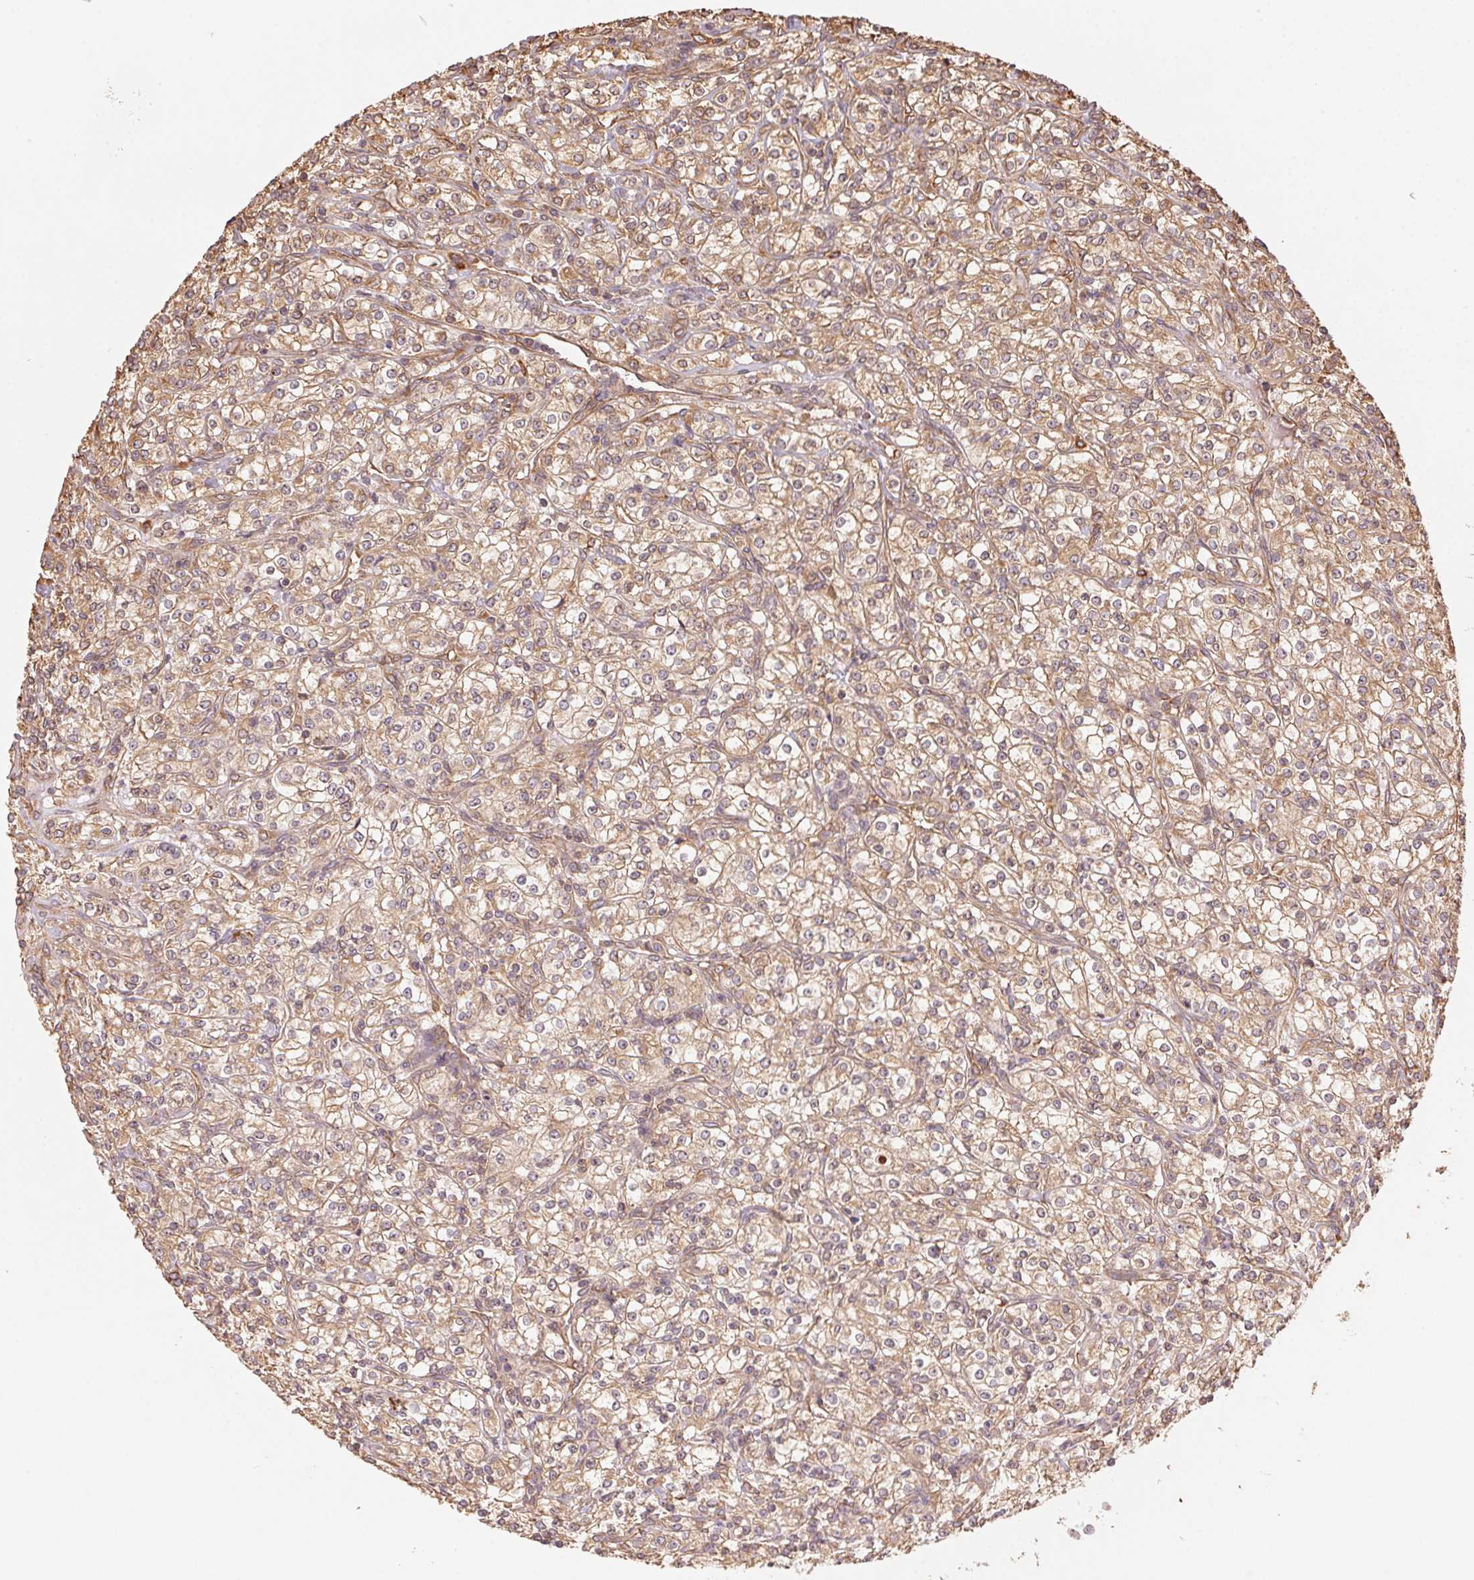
{"staining": {"intensity": "weak", "quantity": ">75%", "location": "cytoplasmic/membranous"}, "tissue": "renal cancer", "cell_type": "Tumor cells", "image_type": "cancer", "snomed": [{"axis": "morphology", "description": "Adenocarcinoma, NOS"}, {"axis": "topography", "description": "Kidney"}], "caption": "Weak cytoplasmic/membranous expression for a protein is identified in approximately >75% of tumor cells of renal cancer (adenocarcinoma) using immunohistochemistry (IHC).", "gene": "C6orf163", "patient": {"sex": "male", "age": 77}}